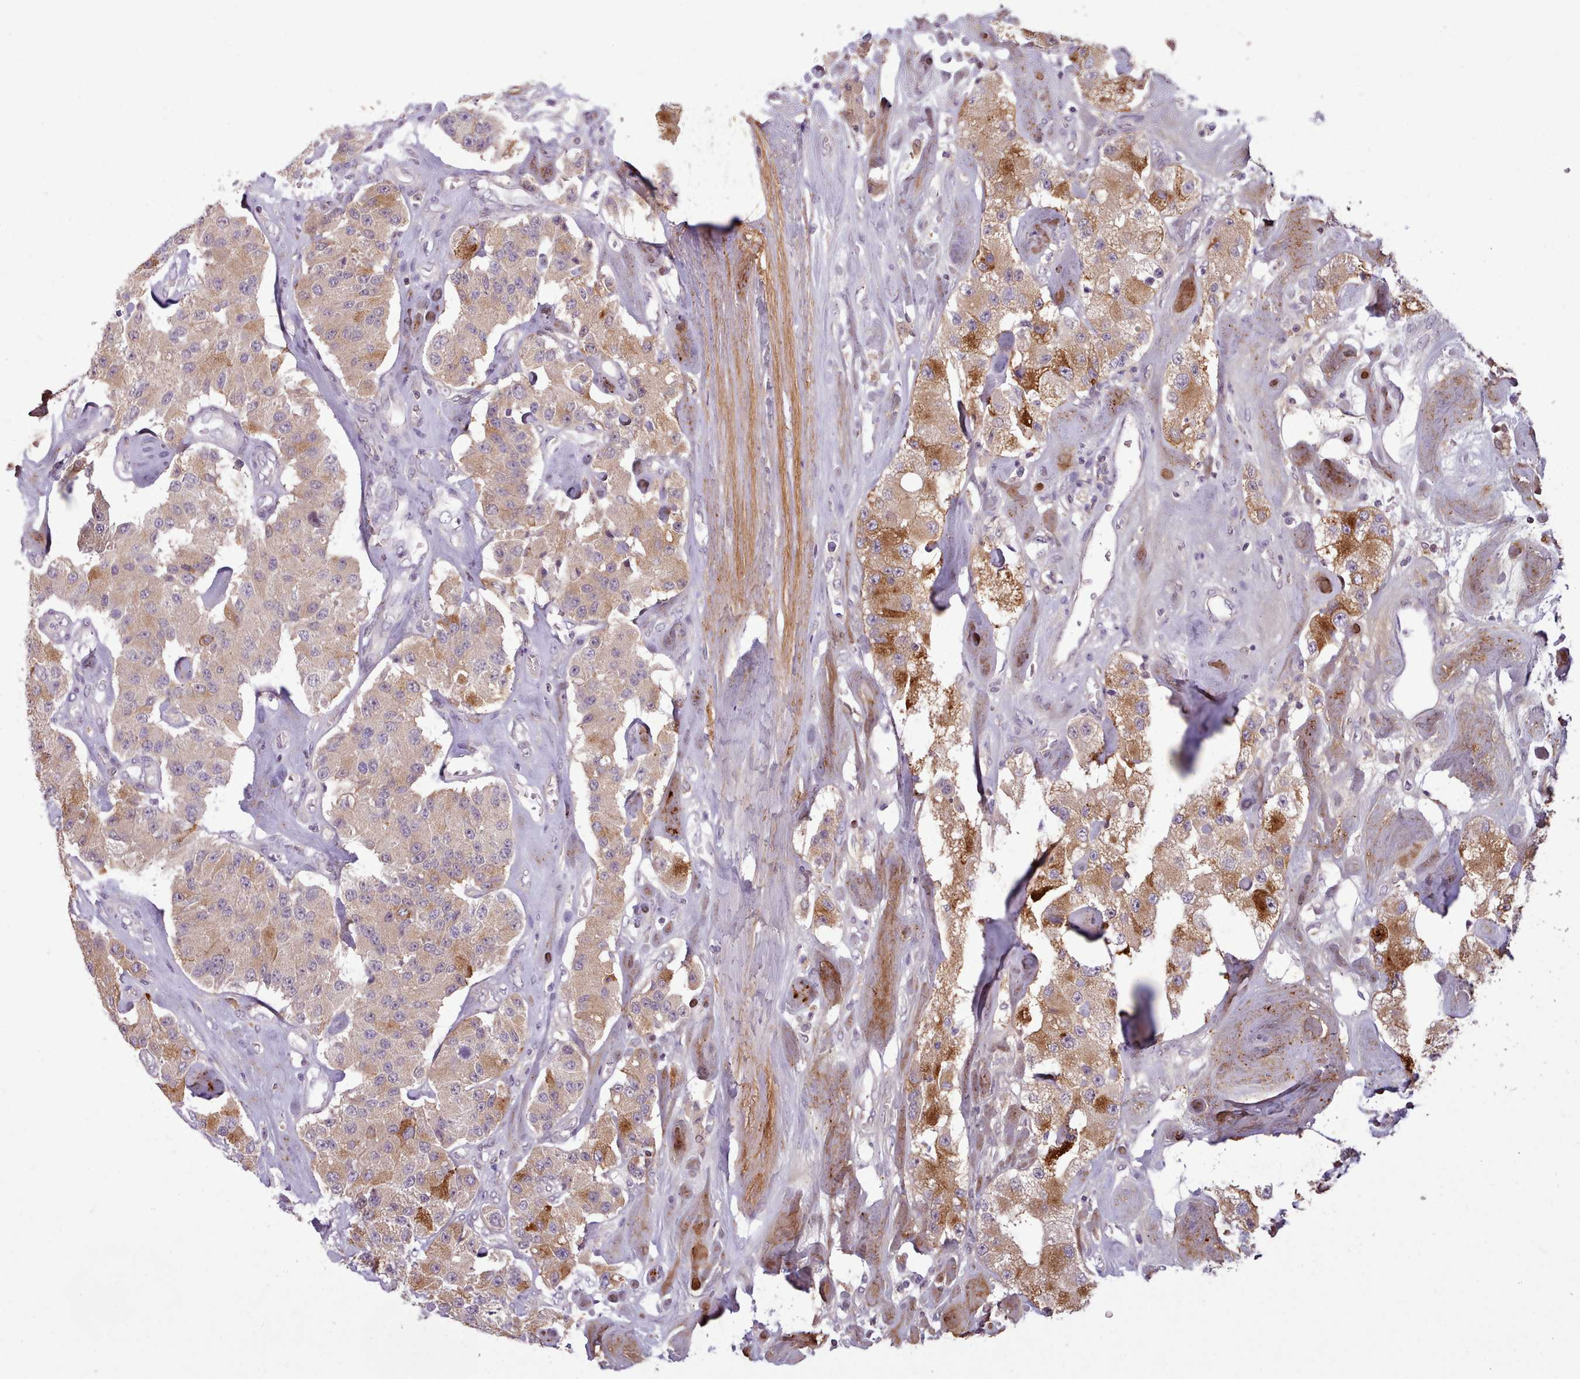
{"staining": {"intensity": "moderate", "quantity": ">75%", "location": "cytoplasmic/membranous"}, "tissue": "carcinoid", "cell_type": "Tumor cells", "image_type": "cancer", "snomed": [{"axis": "morphology", "description": "Carcinoid, malignant, NOS"}, {"axis": "topography", "description": "Pancreas"}], "caption": "There is medium levels of moderate cytoplasmic/membranous expression in tumor cells of malignant carcinoid, as demonstrated by immunohistochemical staining (brown color).", "gene": "NMRK1", "patient": {"sex": "male", "age": 41}}